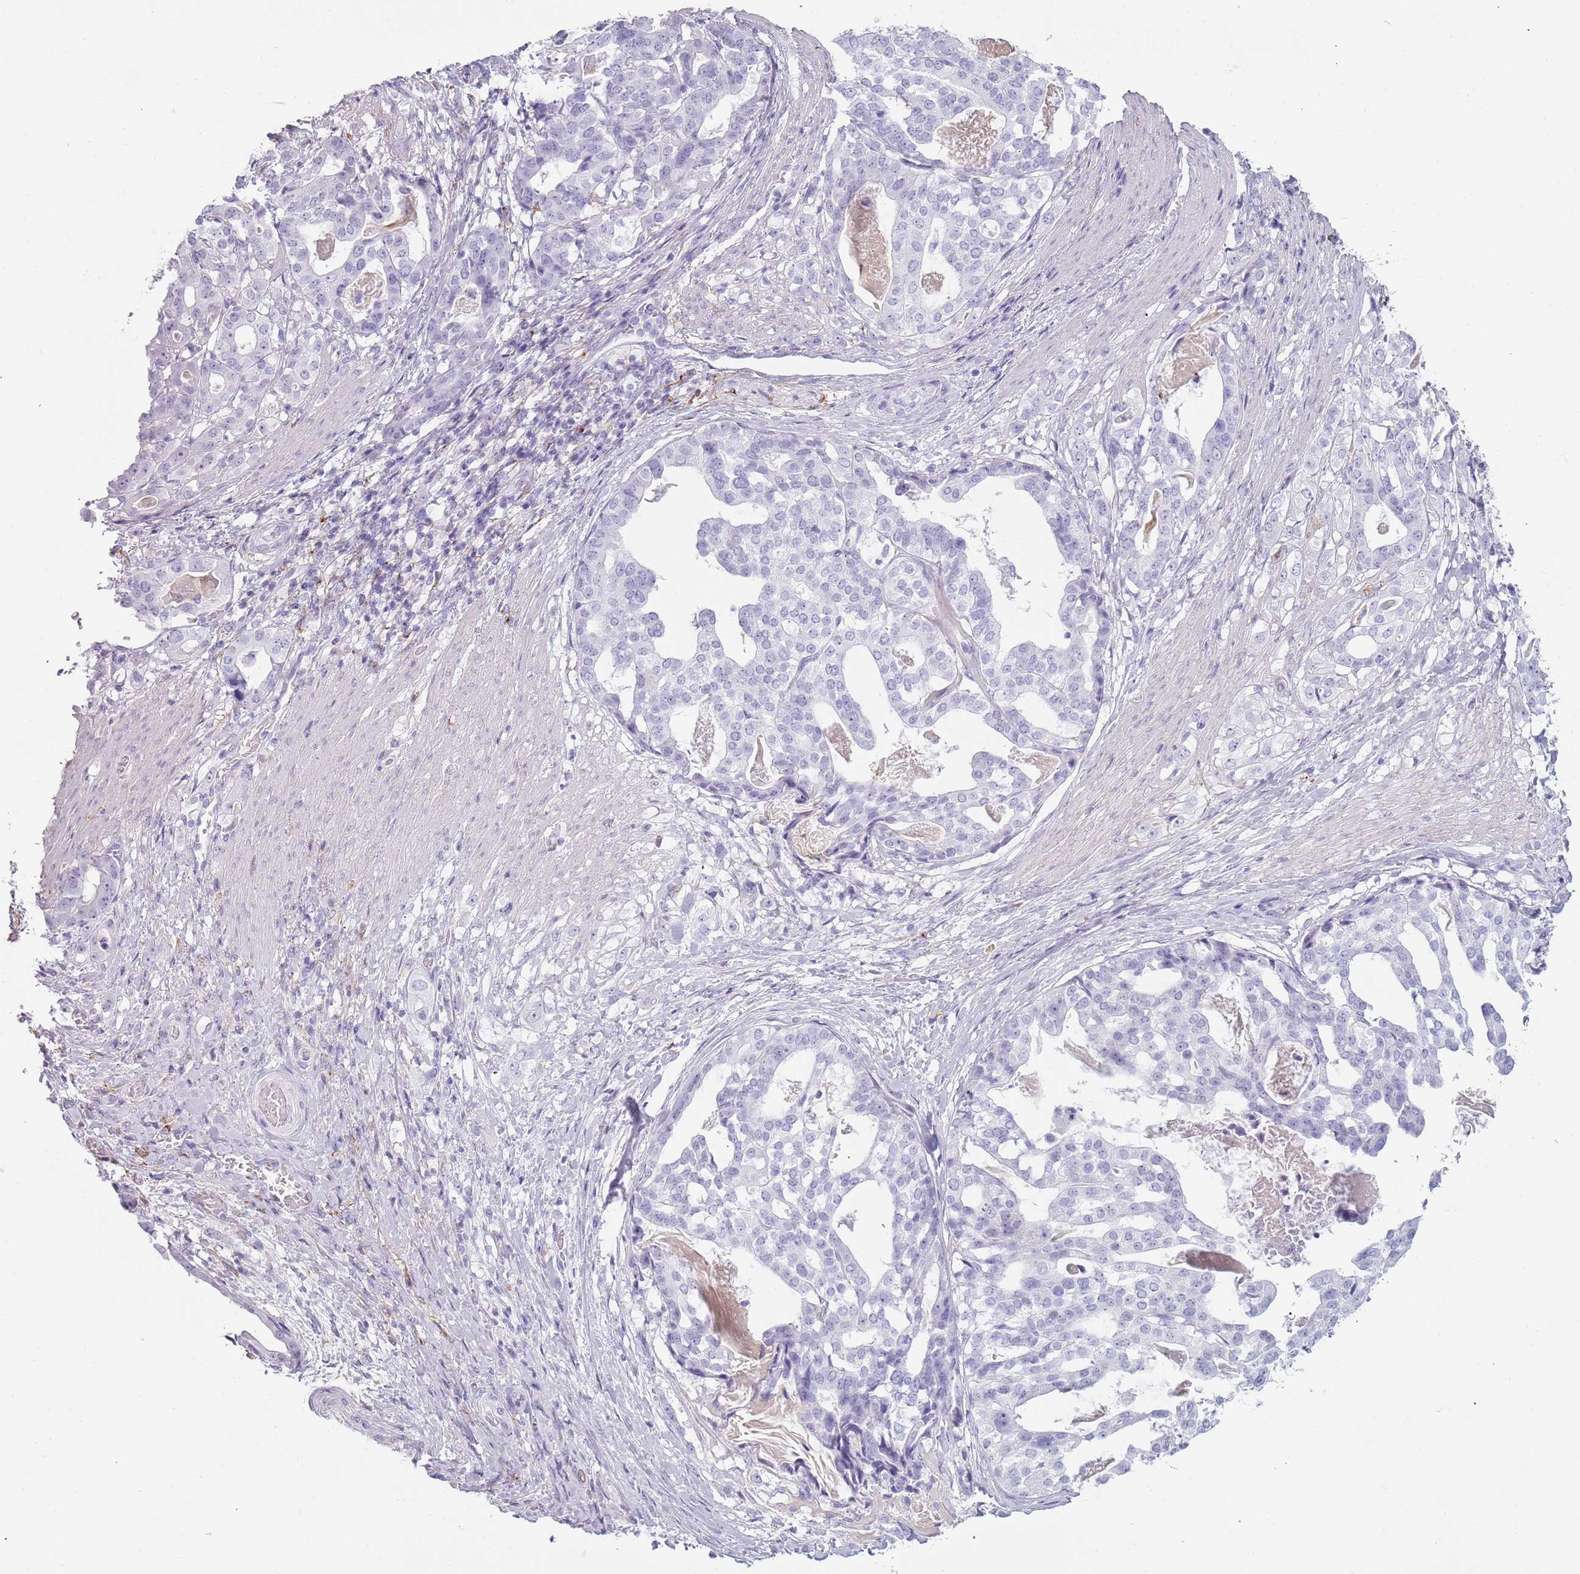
{"staining": {"intensity": "negative", "quantity": "none", "location": "none"}, "tissue": "stomach cancer", "cell_type": "Tumor cells", "image_type": "cancer", "snomed": [{"axis": "morphology", "description": "Adenocarcinoma, NOS"}, {"axis": "topography", "description": "Stomach"}], "caption": "This is an immunohistochemistry image of human stomach cancer (adenocarcinoma). There is no expression in tumor cells.", "gene": "COLEC12", "patient": {"sex": "male", "age": 48}}